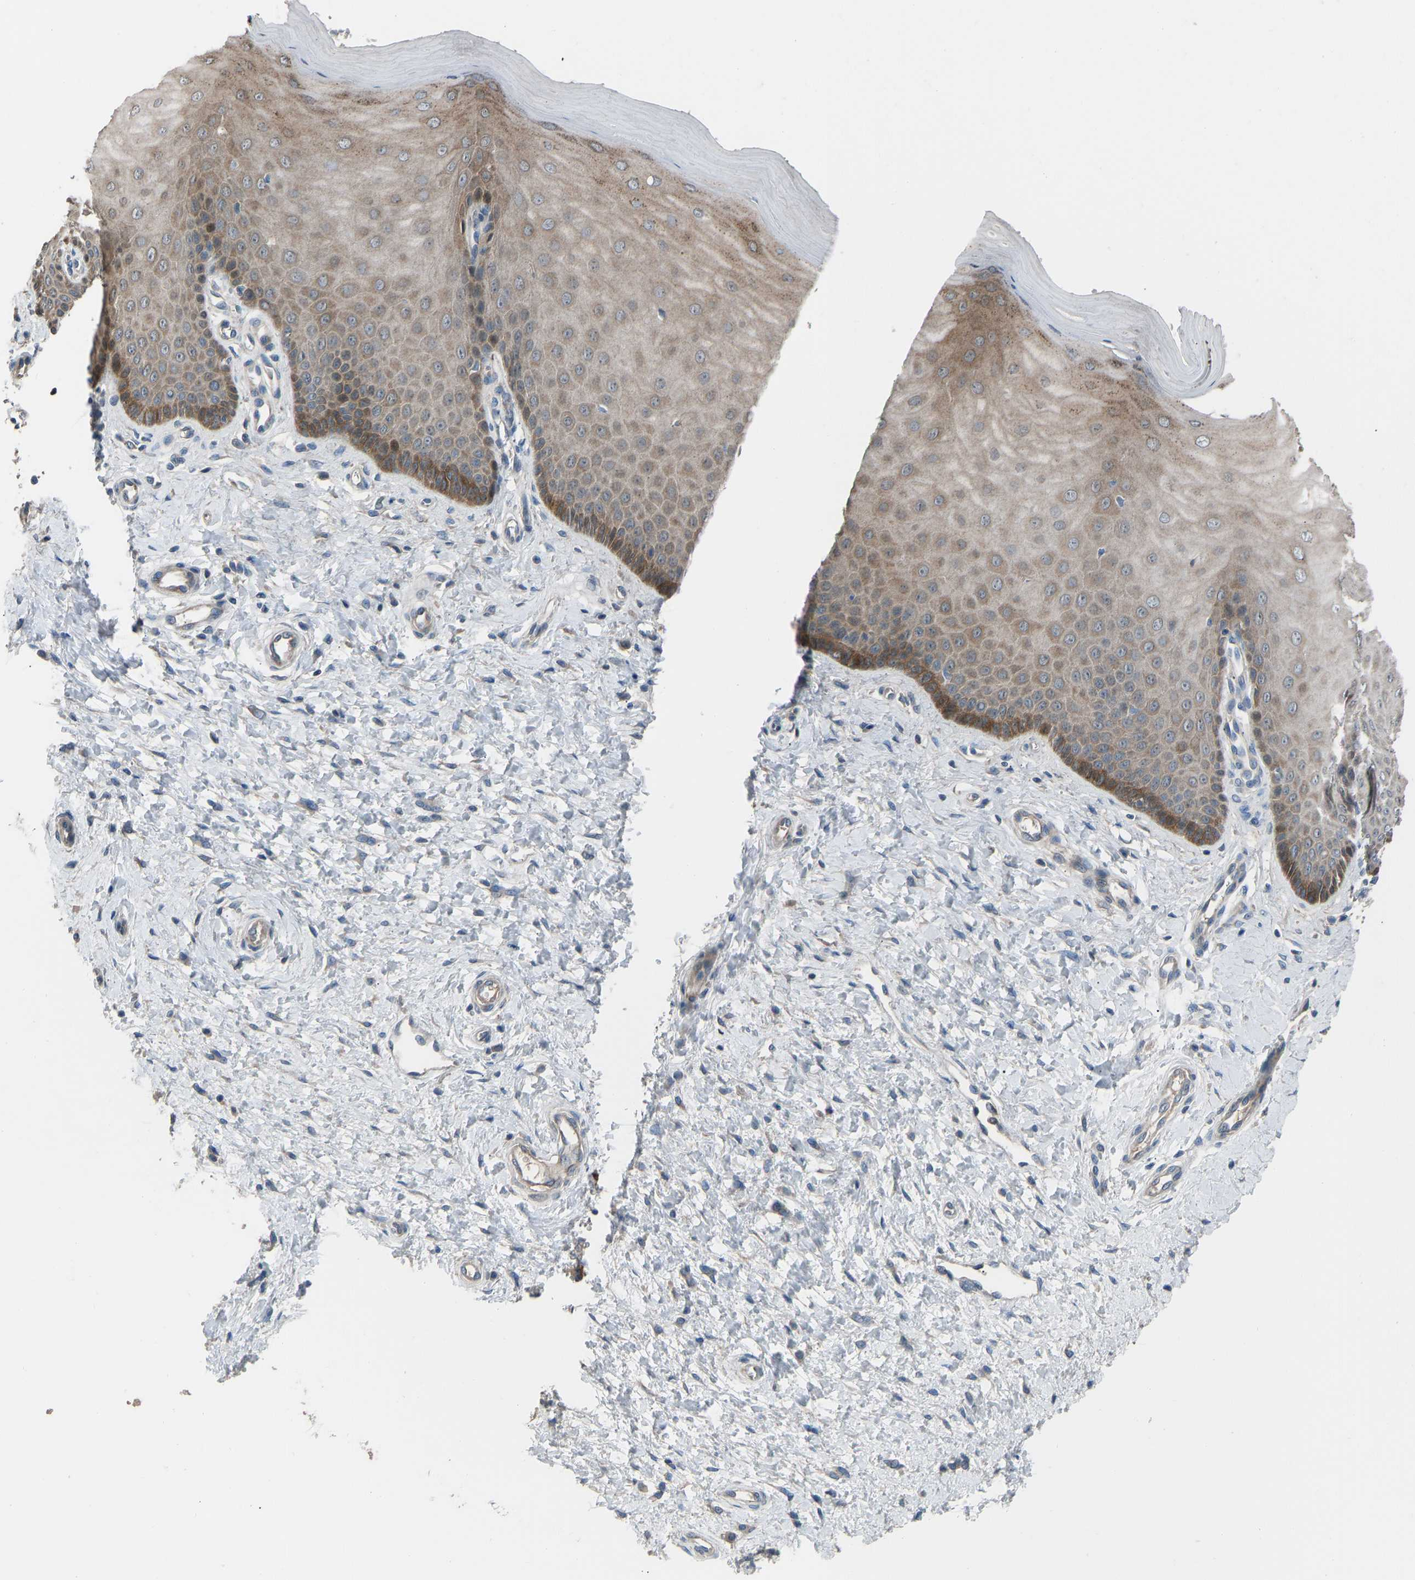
{"staining": {"intensity": "moderate", "quantity": ">75%", "location": "cytoplasmic/membranous"}, "tissue": "cervix", "cell_type": "Glandular cells", "image_type": "normal", "snomed": [{"axis": "morphology", "description": "Normal tissue, NOS"}, {"axis": "topography", "description": "Cervix"}], "caption": "Protein expression analysis of benign cervix displays moderate cytoplasmic/membranous staining in about >75% of glandular cells. (DAB IHC with brightfield microscopy, high magnification).", "gene": "TGFBR3", "patient": {"sex": "female", "age": 55}}